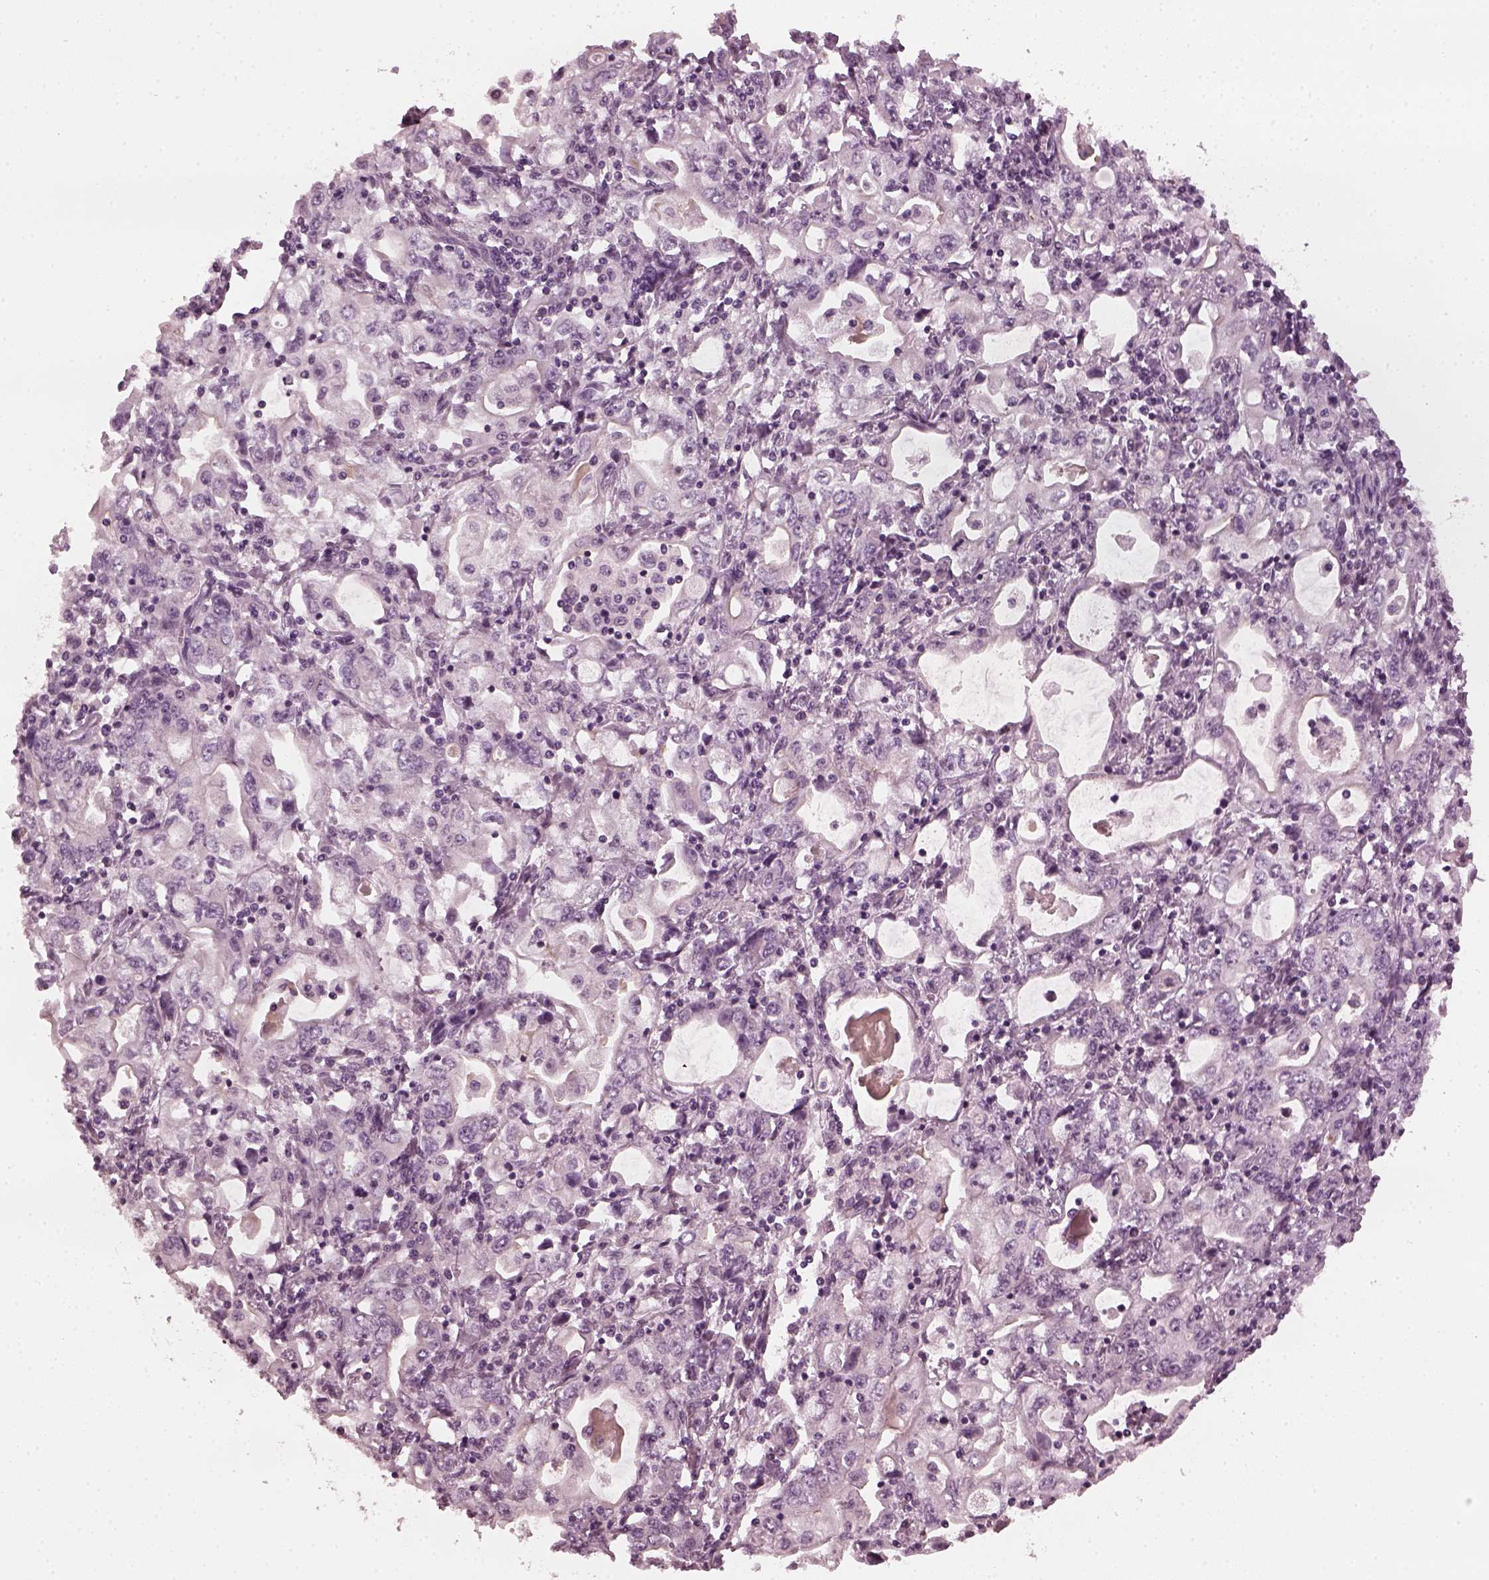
{"staining": {"intensity": "negative", "quantity": "none", "location": "none"}, "tissue": "stomach cancer", "cell_type": "Tumor cells", "image_type": "cancer", "snomed": [{"axis": "morphology", "description": "Adenocarcinoma, NOS"}, {"axis": "topography", "description": "Stomach, lower"}], "caption": "Immunohistochemistry photomicrograph of stomach cancer (adenocarcinoma) stained for a protein (brown), which reveals no expression in tumor cells. Nuclei are stained in blue.", "gene": "CCDC170", "patient": {"sex": "female", "age": 72}}